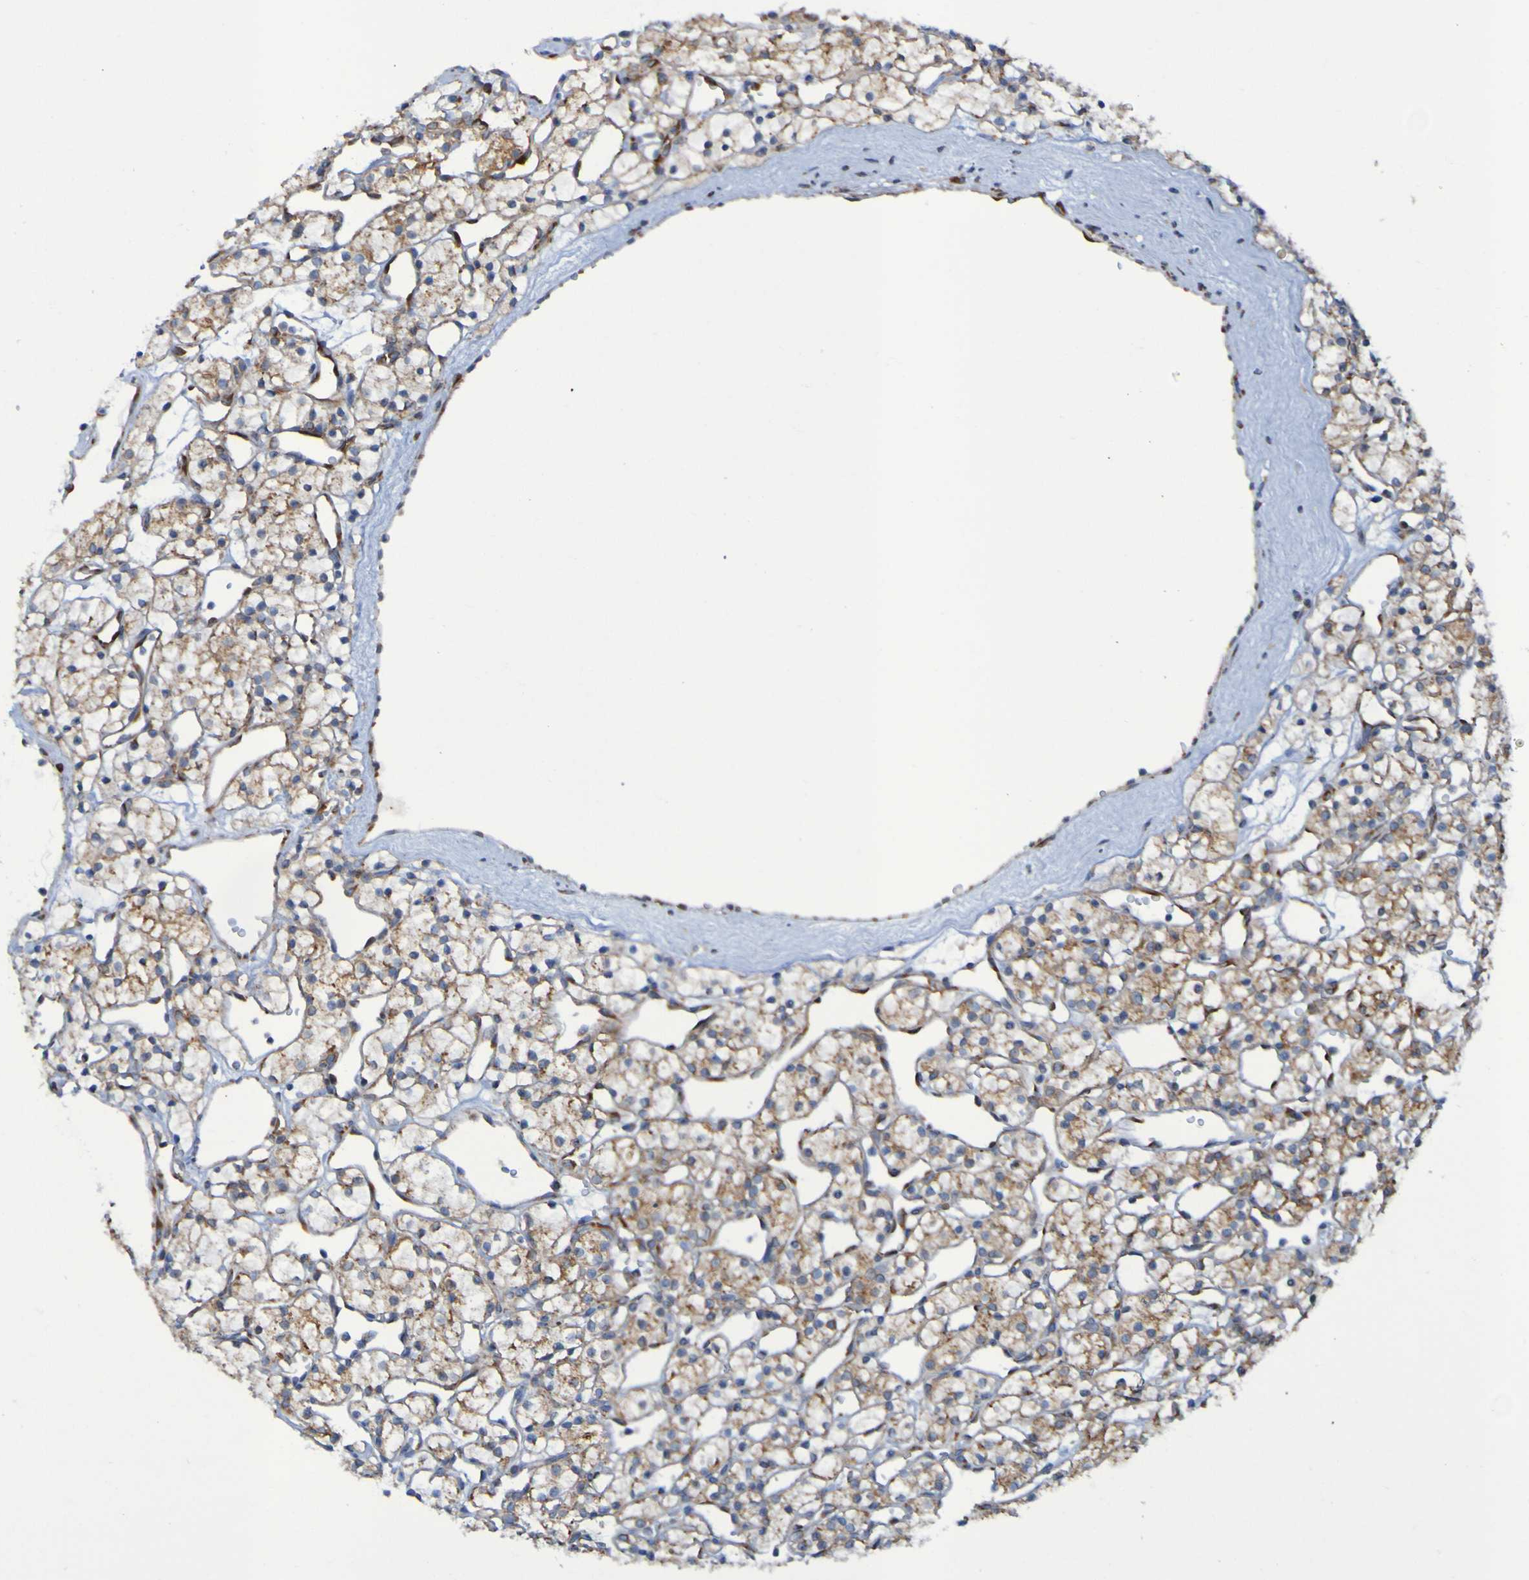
{"staining": {"intensity": "moderate", "quantity": ">75%", "location": "cytoplasmic/membranous"}, "tissue": "renal cancer", "cell_type": "Tumor cells", "image_type": "cancer", "snomed": [{"axis": "morphology", "description": "Adenocarcinoma, NOS"}, {"axis": "topography", "description": "Kidney"}], "caption": "This is an image of immunohistochemistry staining of renal adenocarcinoma, which shows moderate staining in the cytoplasmic/membranous of tumor cells.", "gene": "FKBP3", "patient": {"sex": "female", "age": 60}}